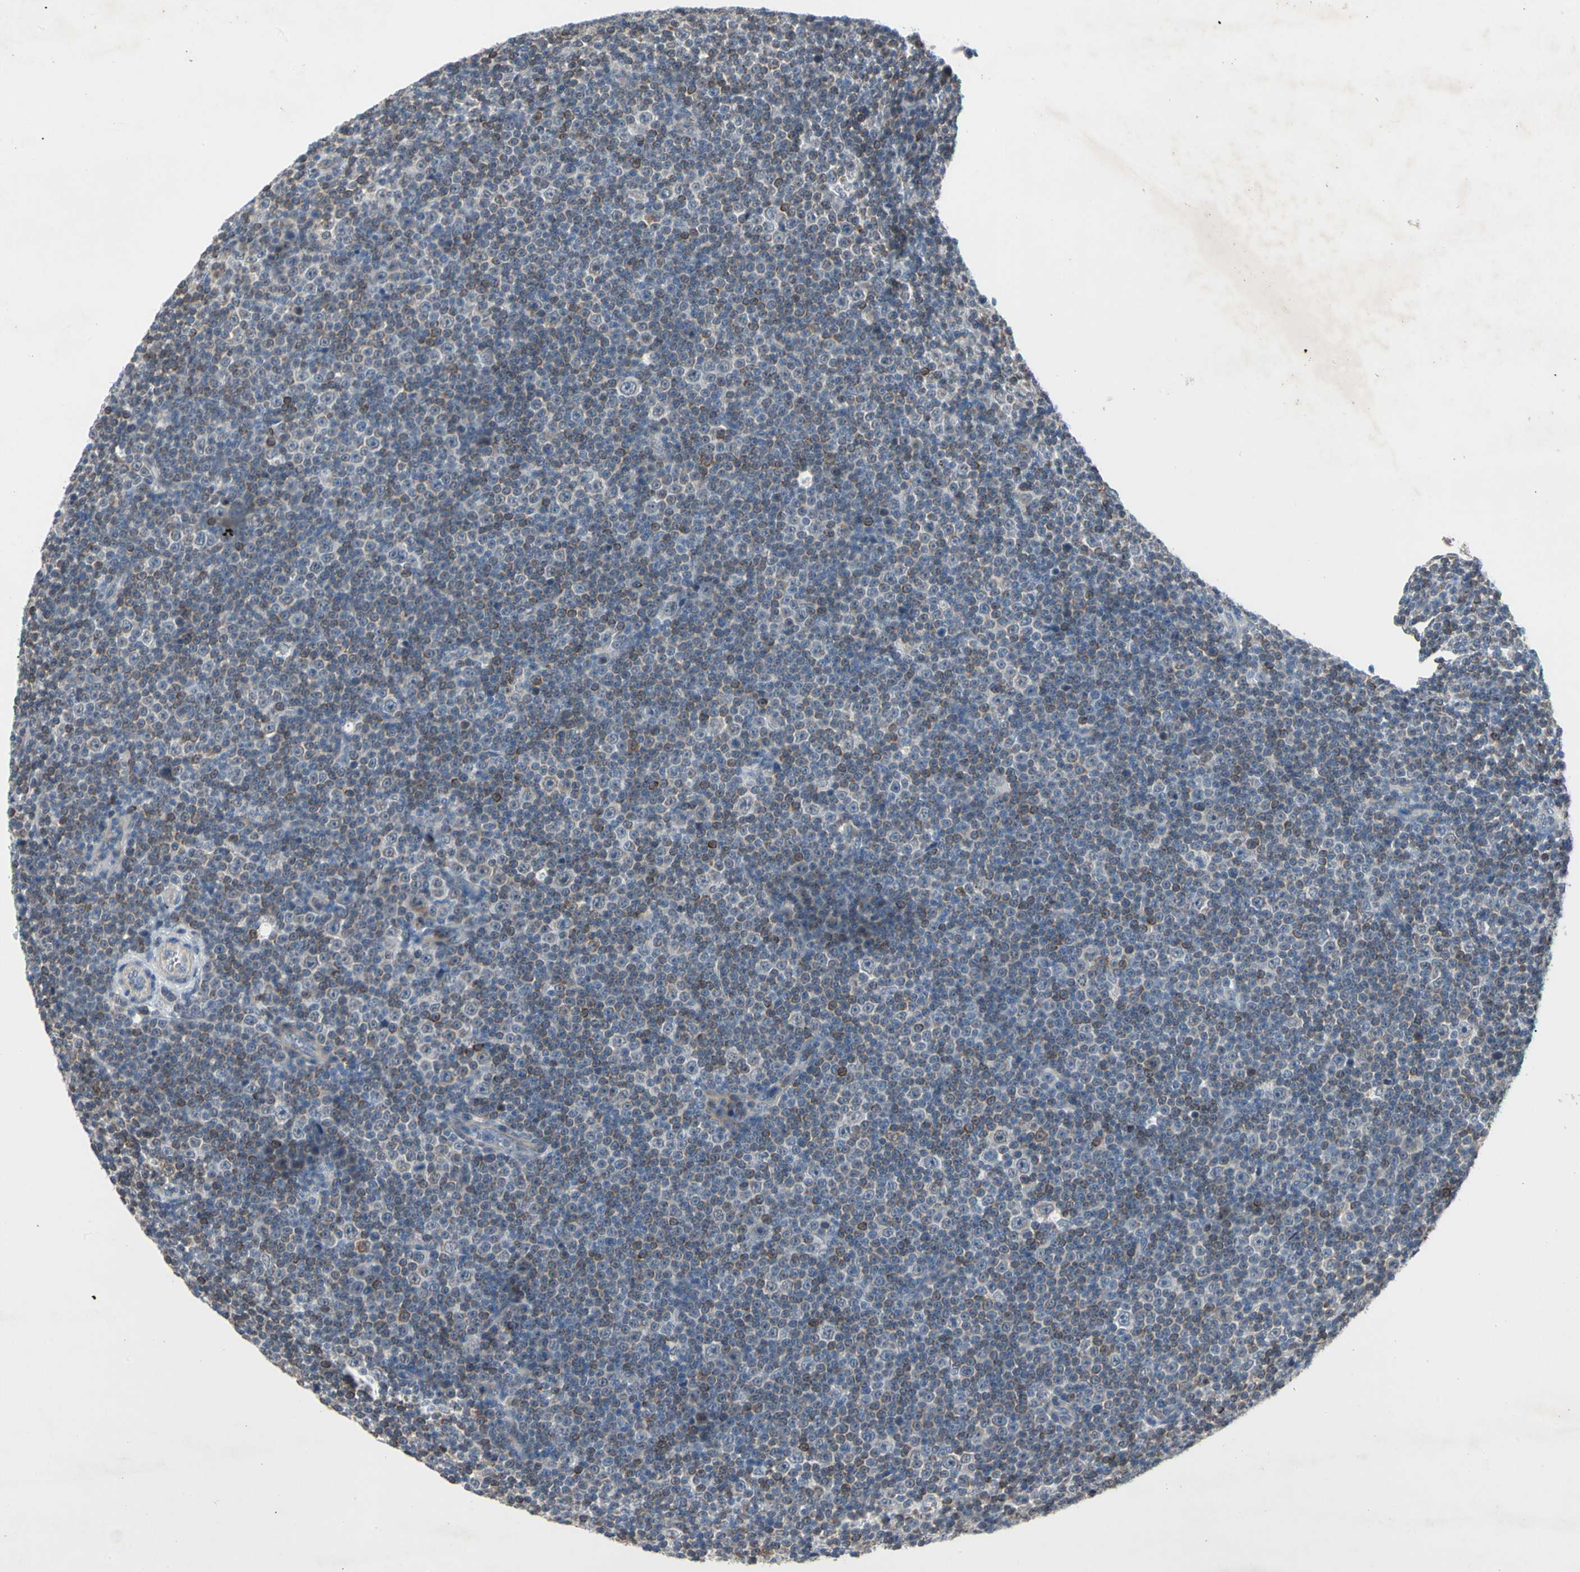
{"staining": {"intensity": "moderate", "quantity": "<25%", "location": "cytoplasmic/membranous"}, "tissue": "lymphoma", "cell_type": "Tumor cells", "image_type": "cancer", "snomed": [{"axis": "morphology", "description": "Malignant lymphoma, non-Hodgkin's type, Low grade"}, {"axis": "topography", "description": "Lymph node"}], "caption": "An image of human lymphoma stained for a protein demonstrates moderate cytoplasmic/membranous brown staining in tumor cells.", "gene": "MARK1", "patient": {"sex": "female", "age": 67}}